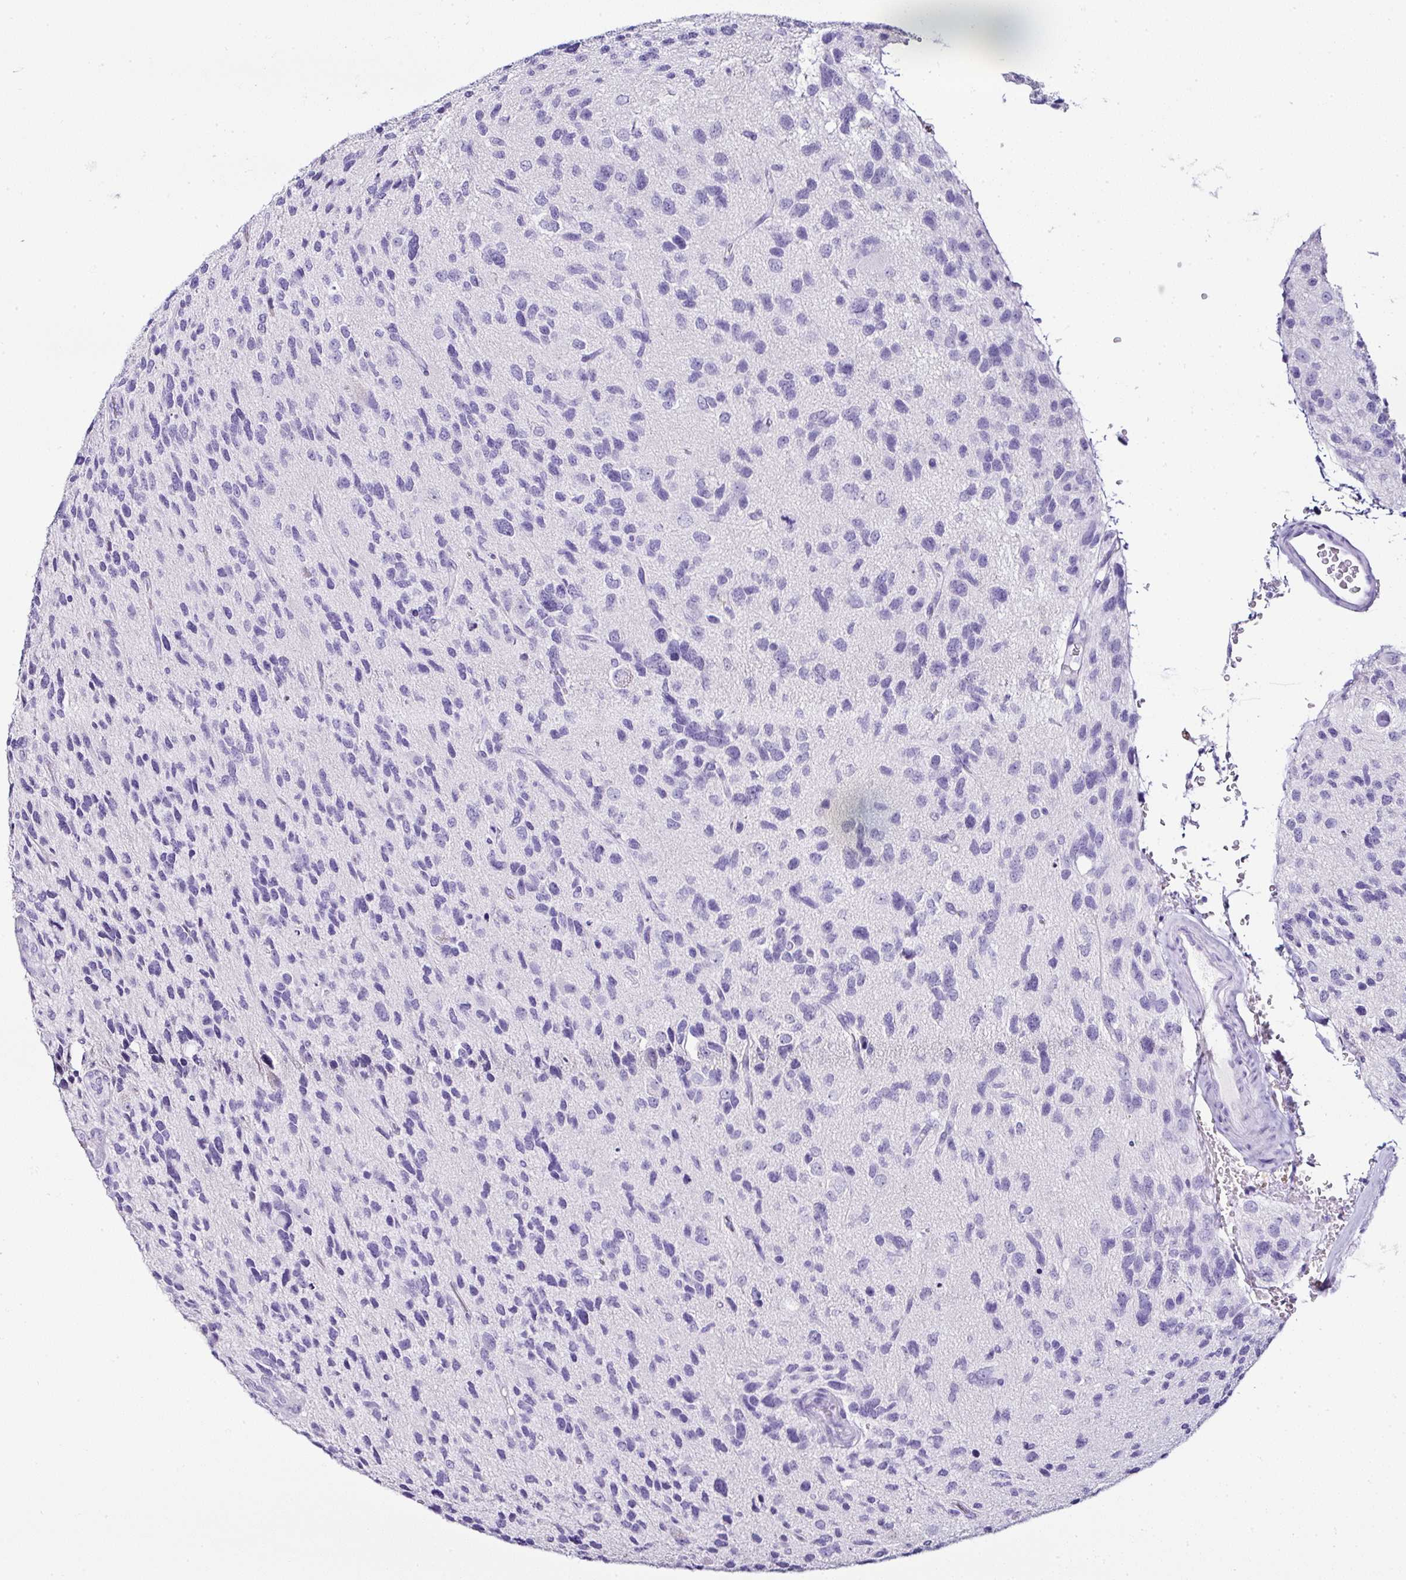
{"staining": {"intensity": "negative", "quantity": "none", "location": "none"}, "tissue": "glioma", "cell_type": "Tumor cells", "image_type": "cancer", "snomed": [{"axis": "morphology", "description": "Glioma, malignant, High grade"}, {"axis": "topography", "description": "Brain"}], "caption": "A micrograph of human high-grade glioma (malignant) is negative for staining in tumor cells.", "gene": "SERPINB3", "patient": {"sex": "female", "age": 58}}